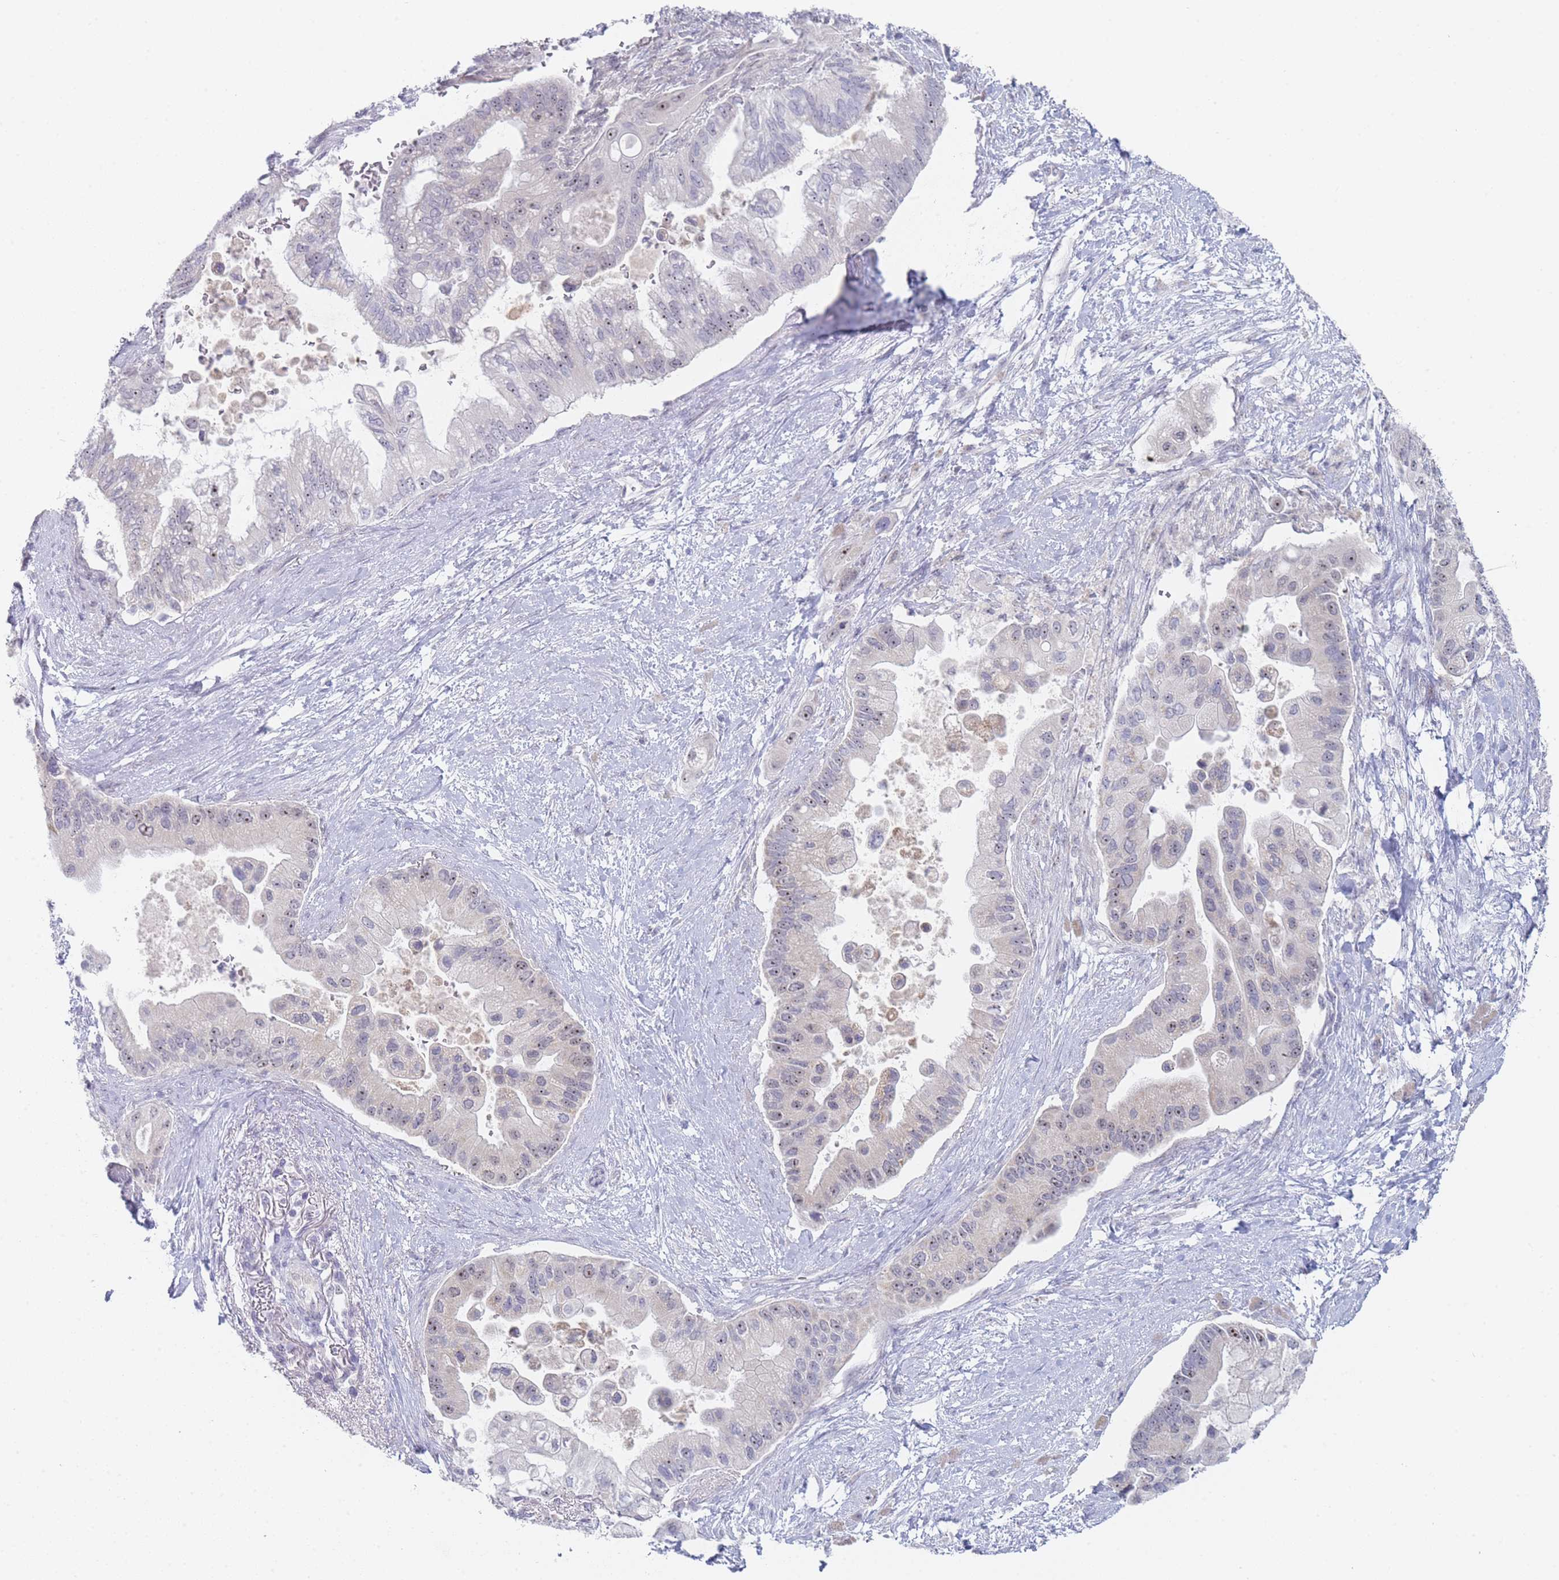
{"staining": {"intensity": "moderate", "quantity": "<25%", "location": "nuclear"}, "tissue": "pancreatic cancer", "cell_type": "Tumor cells", "image_type": "cancer", "snomed": [{"axis": "morphology", "description": "Adenocarcinoma, NOS"}, {"axis": "topography", "description": "Pancreas"}], "caption": "A high-resolution histopathology image shows immunohistochemistry (IHC) staining of pancreatic adenocarcinoma, which displays moderate nuclear staining in approximately <25% of tumor cells.", "gene": "RNF8", "patient": {"sex": "male", "age": 57}}